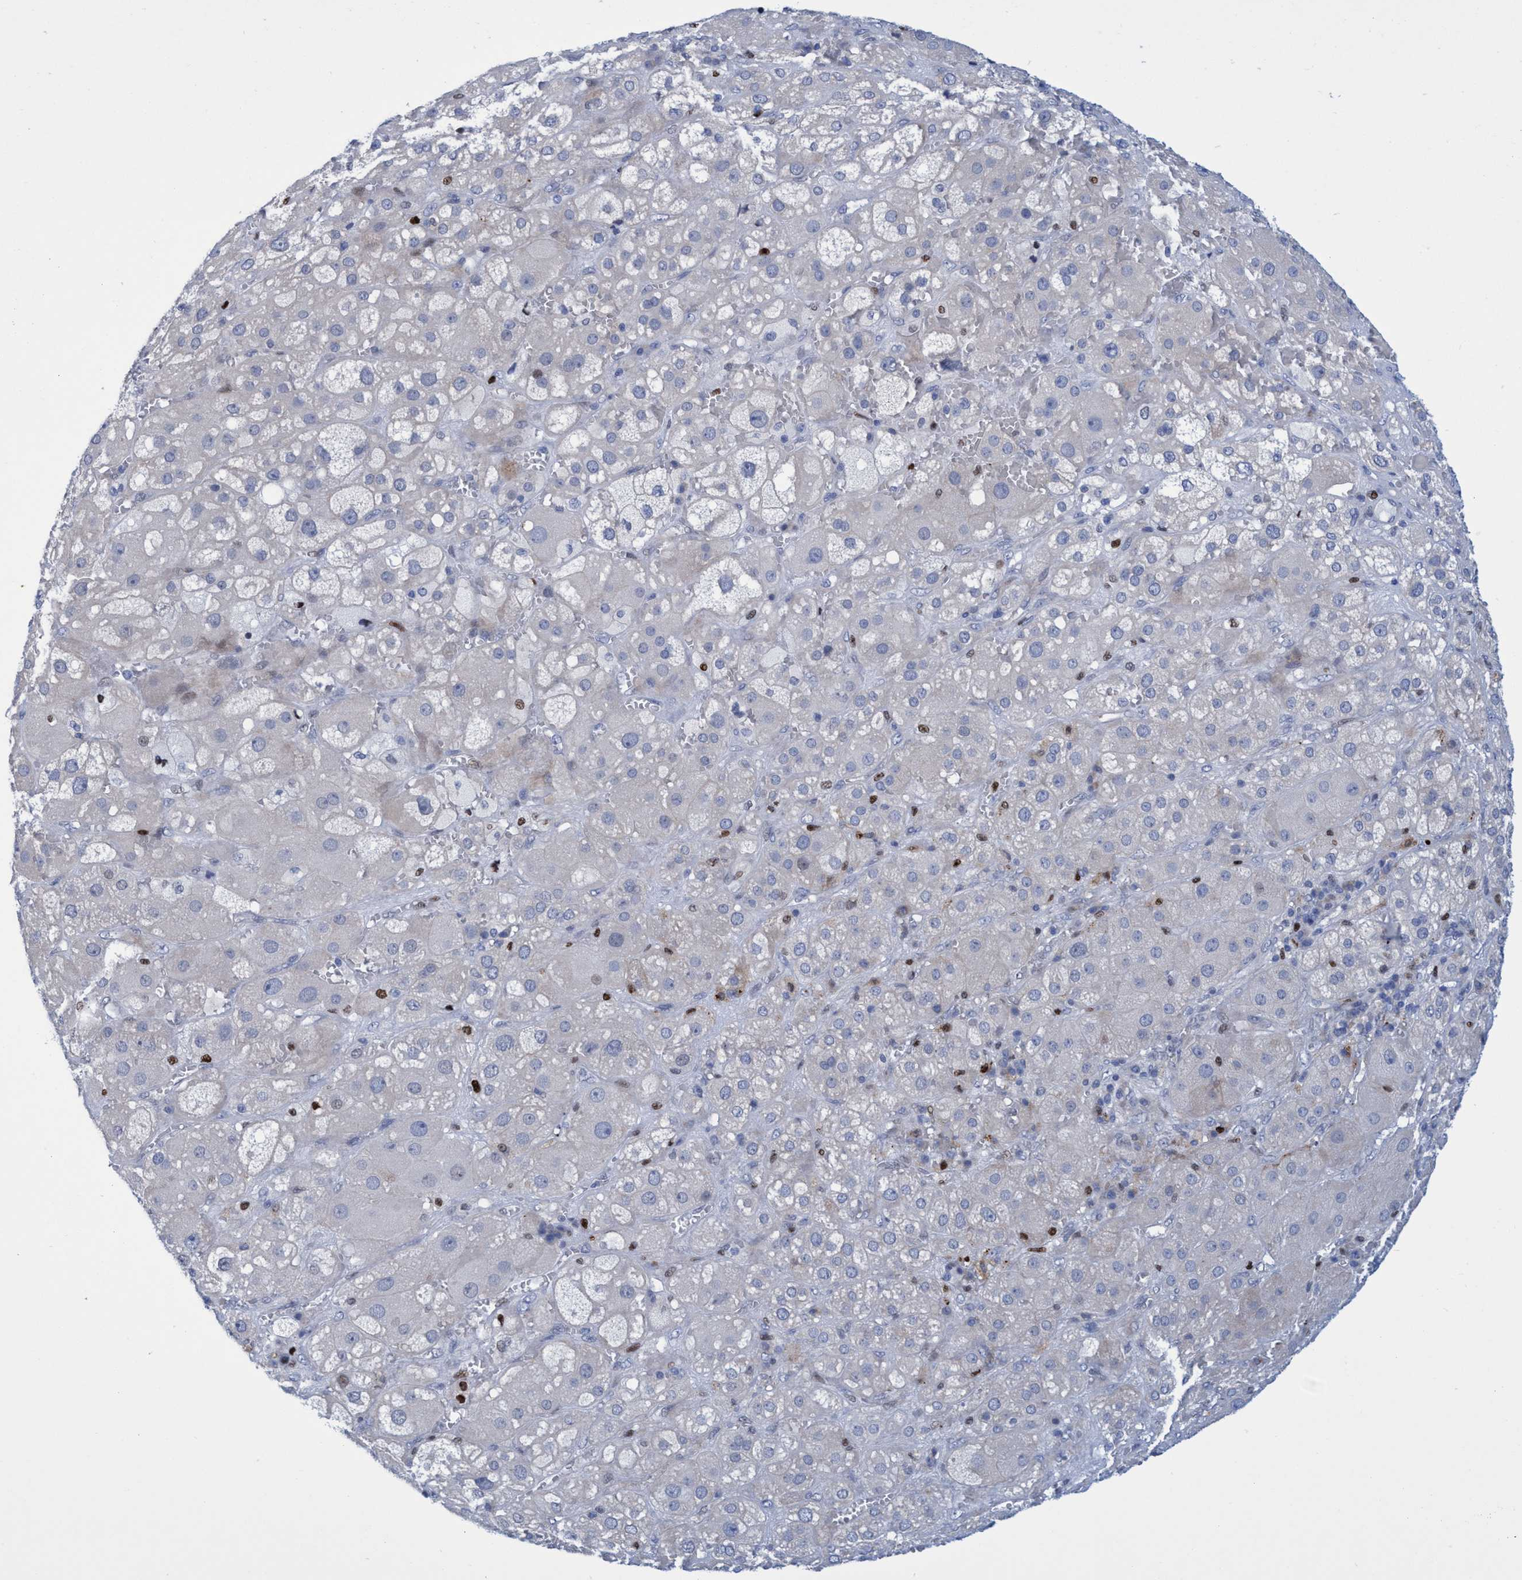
{"staining": {"intensity": "weak", "quantity": "25%-75%", "location": "cytoplasmic/membranous"}, "tissue": "adrenal gland", "cell_type": "Glandular cells", "image_type": "normal", "snomed": [{"axis": "morphology", "description": "Normal tissue, NOS"}, {"axis": "topography", "description": "Adrenal gland"}], "caption": "Immunohistochemistry photomicrograph of normal adrenal gland: adrenal gland stained using IHC exhibits low levels of weak protein expression localized specifically in the cytoplasmic/membranous of glandular cells, appearing as a cytoplasmic/membranous brown color.", "gene": "R3HCC1", "patient": {"sex": "female", "age": 47}}